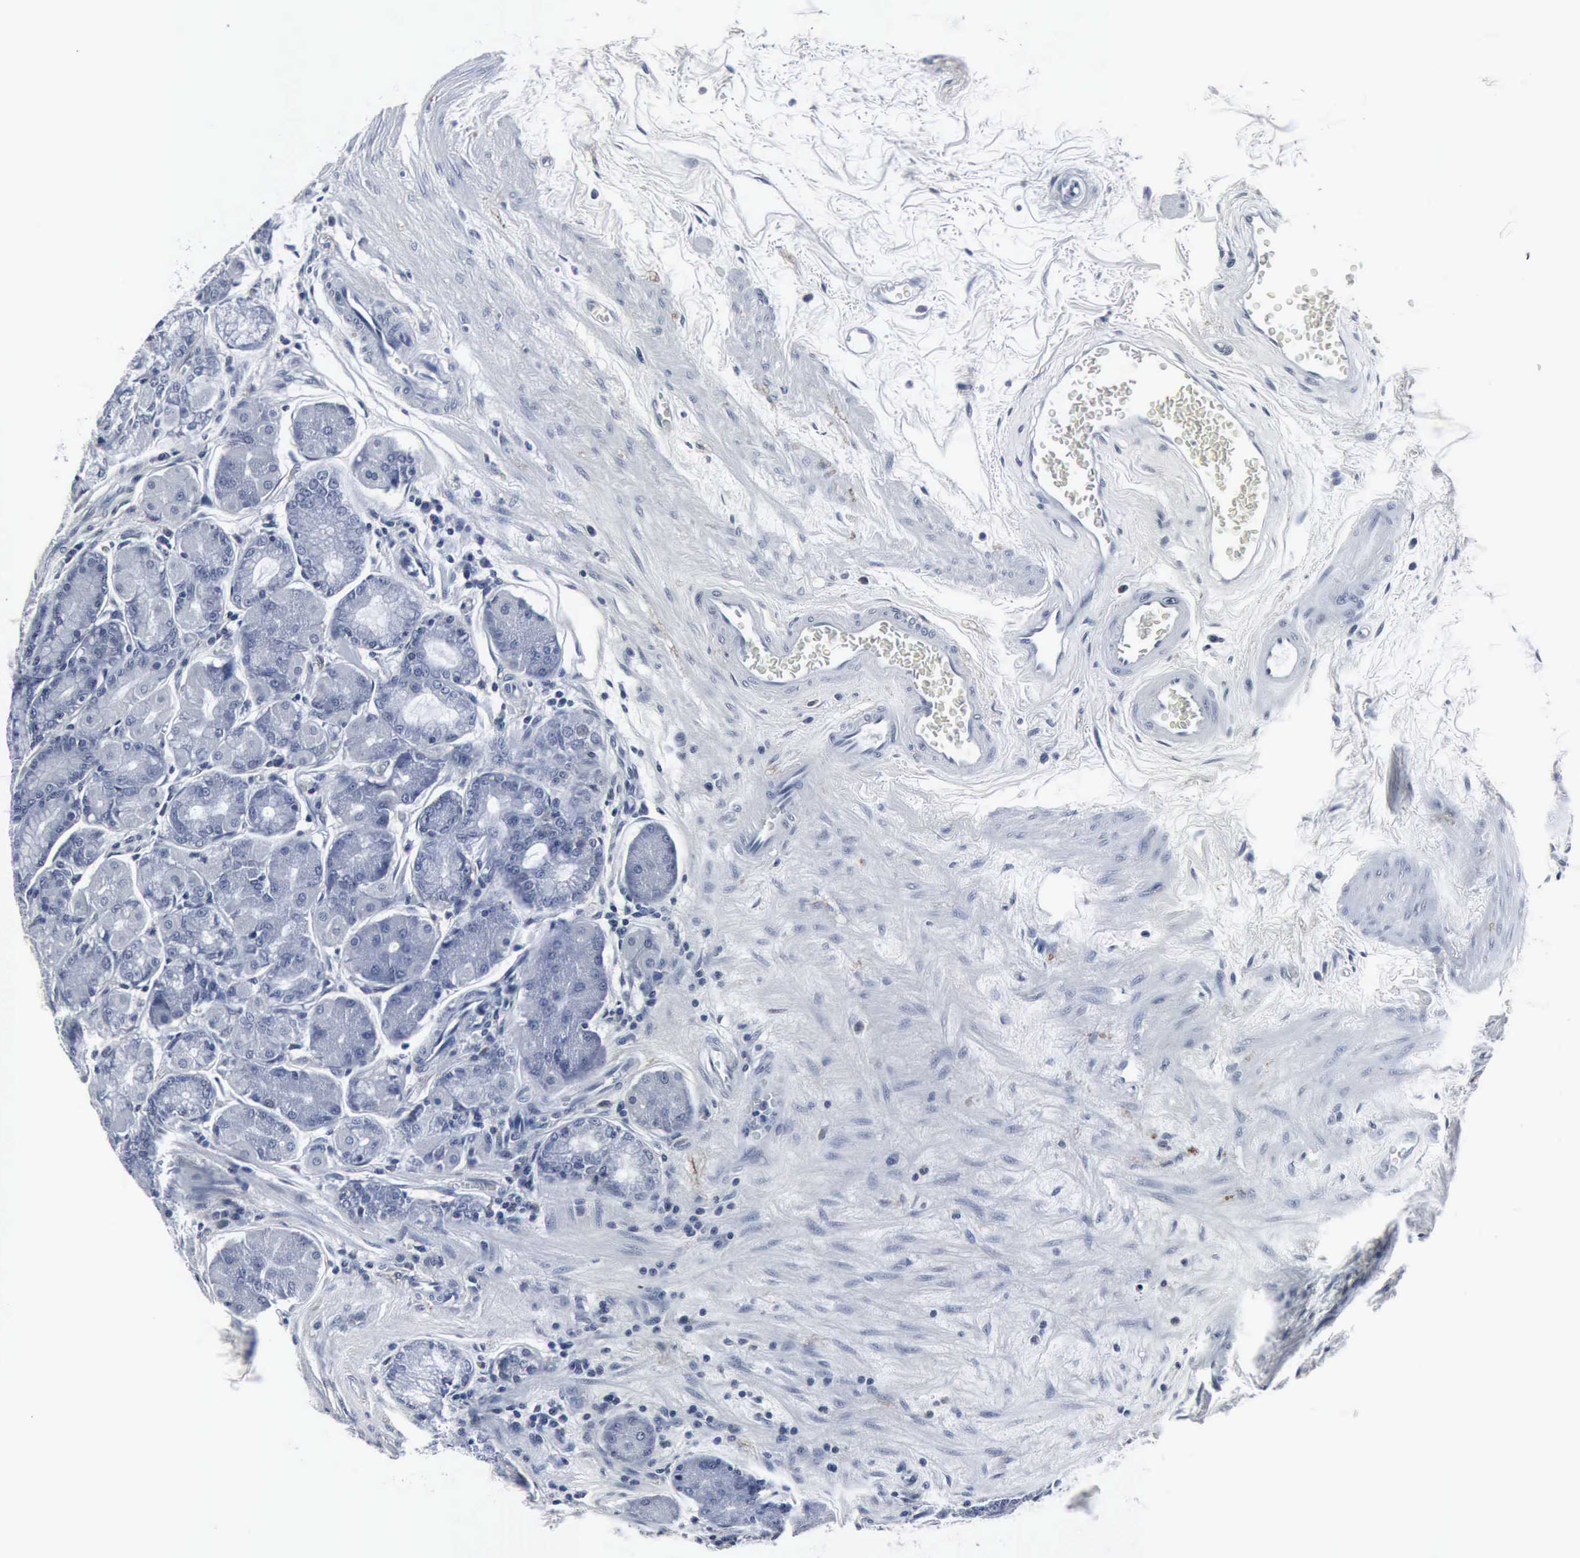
{"staining": {"intensity": "negative", "quantity": "none", "location": "none"}, "tissue": "stomach", "cell_type": "Glandular cells", "image_type": "normal", "snomed": [{"axis": "morphology", "description": "Normal tissue, NOS"}, {"axis": "topography", "description": "Stomach"}, {"axis": "topography", "description": "Stomach, lower"}], "caption": "High power microscopy photomicrograph of an IHC photomicrograph of normal stomach, revealing no significant staining in glandular cells.", "gene": "SNAP25", "patient": {"sex": "male", "age": 76}}